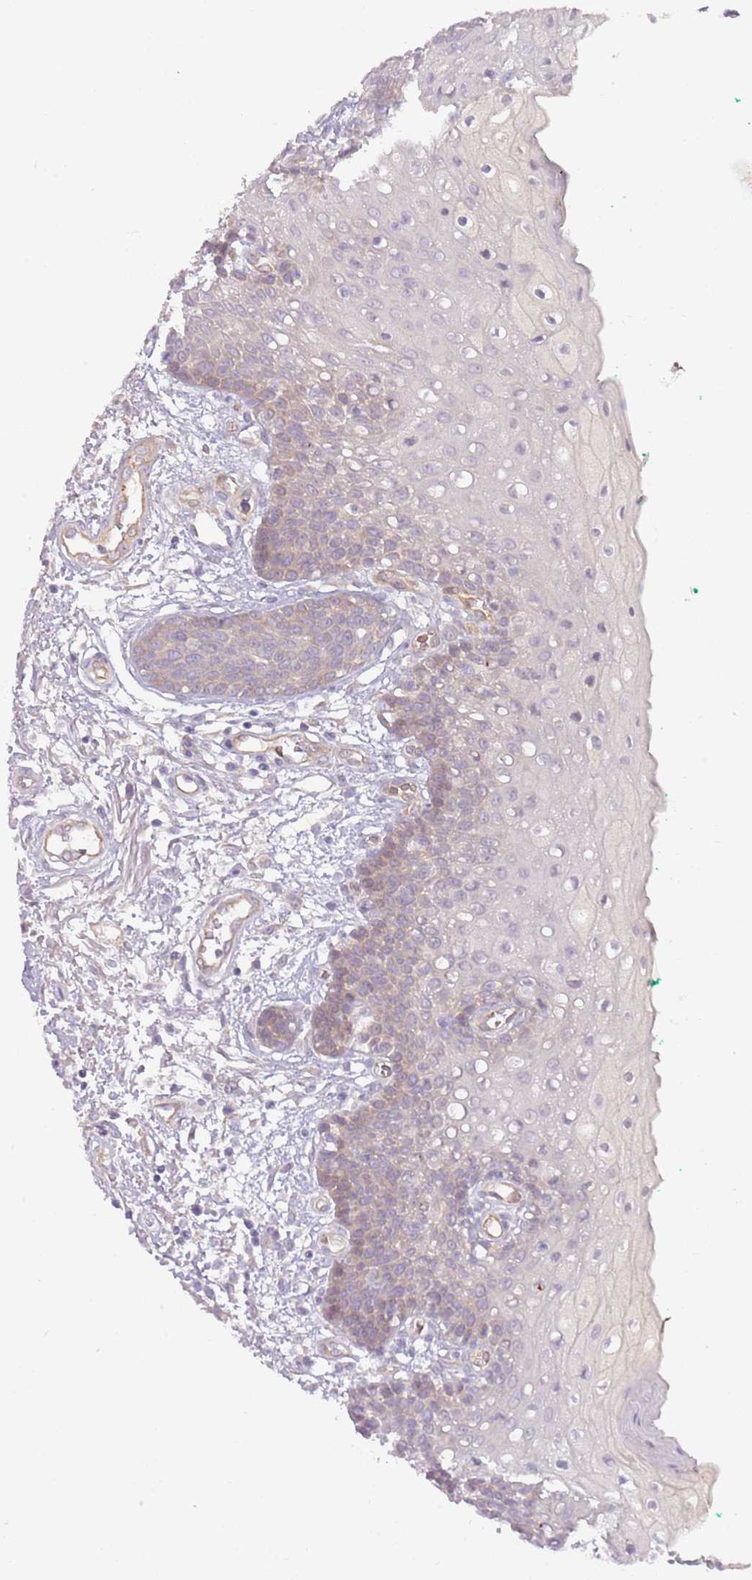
{"staining": {"intensity": "weak", "quantity": "<25%", "location": "cytoplasmic/membranous"}, "tissue": "oral mucosa", "cell_type": "Squamous epithelial cells", "image_type": "normal", "snomed": [{"axis": "morphology", "description": "Normal tissue, NOS"}, {"axis": "morphology", "description": "Squamous cell carcinoma, NOS"}, {"axis": "topography", "description": "Oral tissue"}, {"axis": "topography", "description": "Tounge, NOS"}, {"axis": "topography", "description": "Head-Neck"}], "caption": "Unremarkable oral mucosa was stained to show a protein in brown. There is no significant expression in squamous epithelial cells. (Brightfield microscopy of DAB (3,3'-diaminobenzidine) IHC at high magnification).", "gene": "SAV1", "patient": {"sex": "male", "age": 79}}